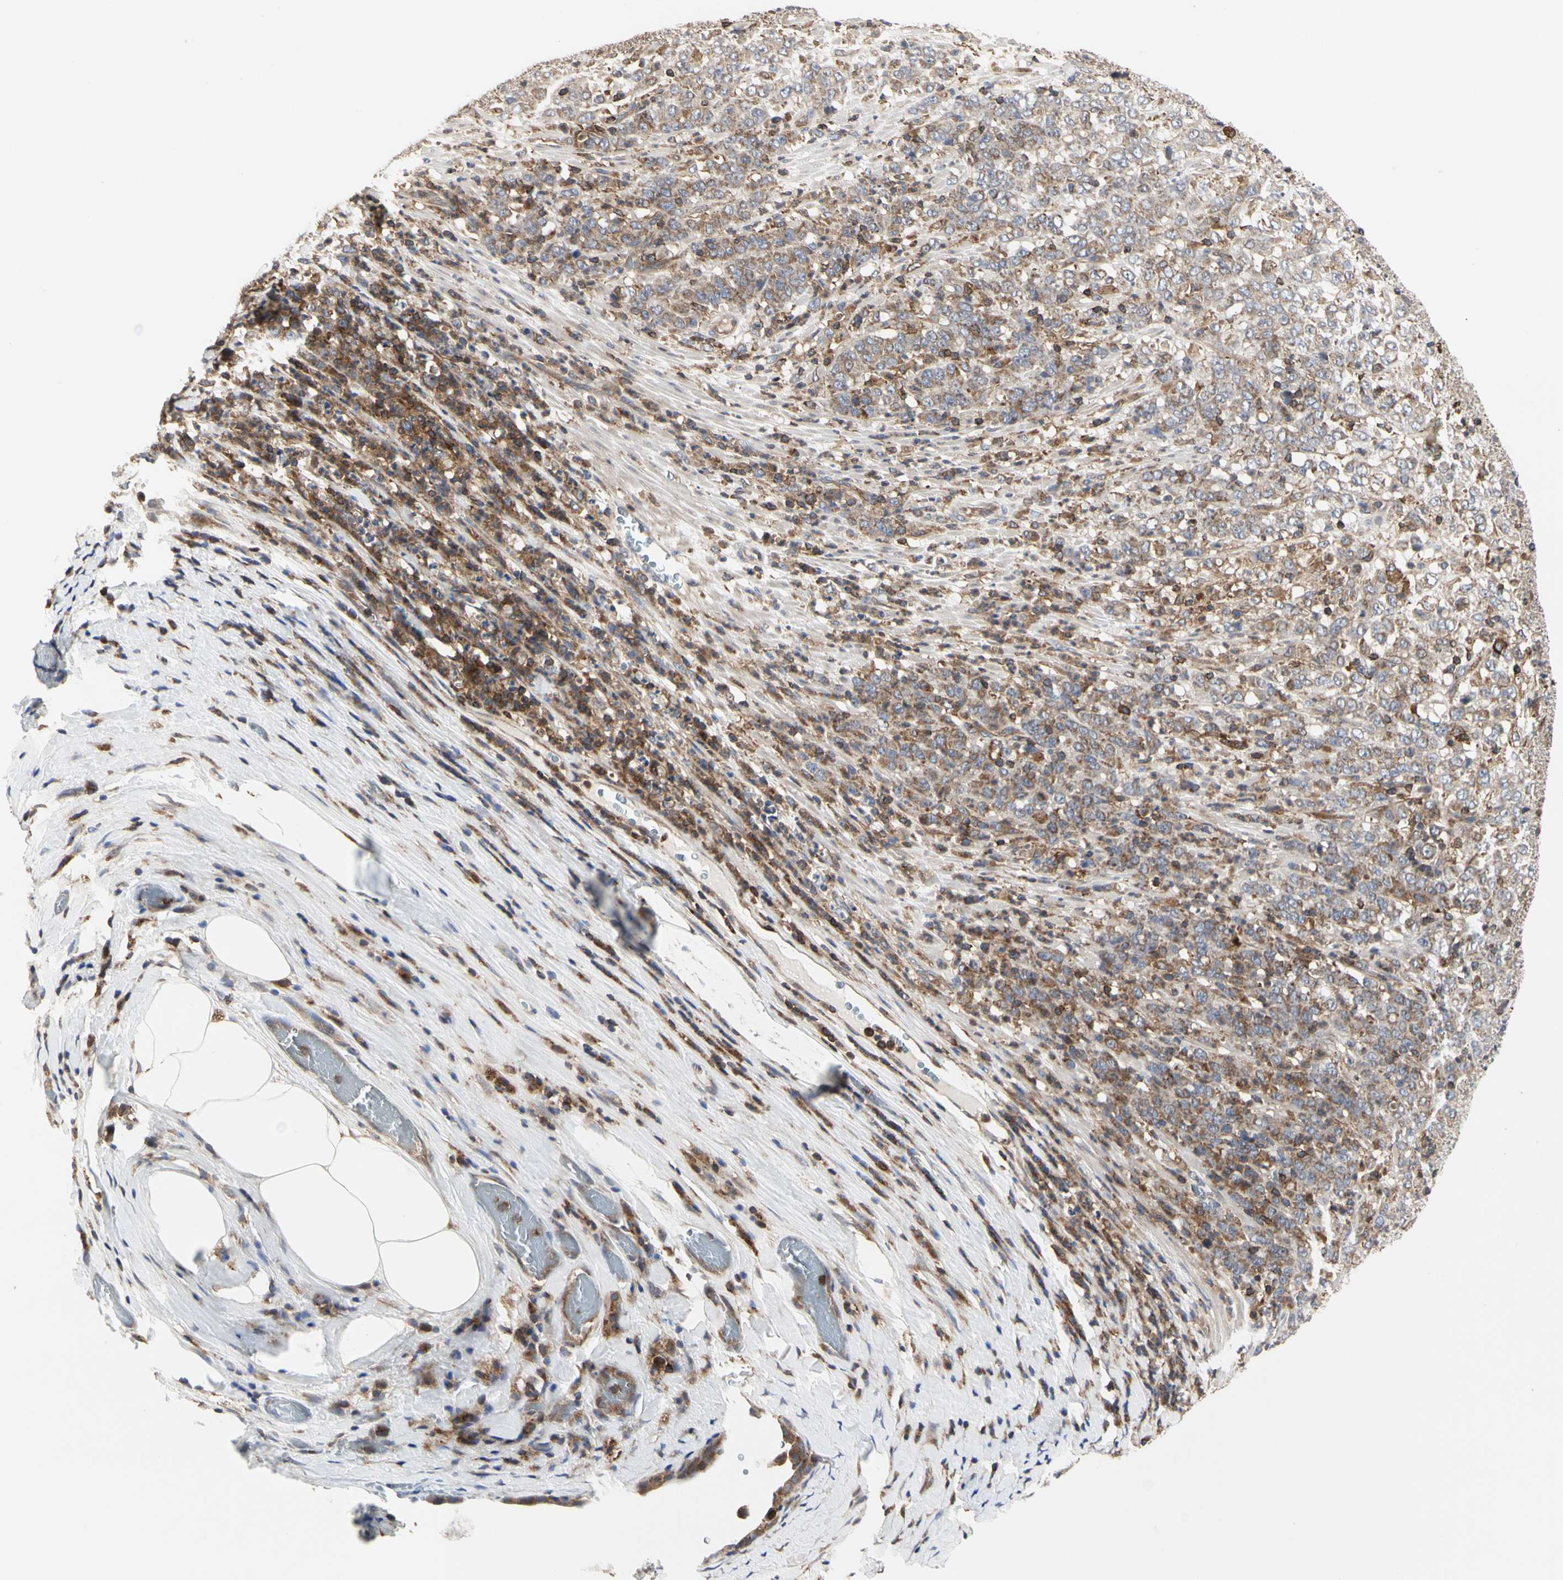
{"staining": {"intensity": "weak", "quantity": ">75%", "location": "cytoplasmic/membranous"}, "tissue": "stomach cancer", "cell_type": "Tumor cells", "image_type": "cancer", "snomed": [{"axis": "morphology", "description": "Adenocarcinoma, NOS"}, {"axis": "topography", "description": "Stomach, lower"}], "caption": "This is an image of immunohistochemistry (IHC) staining of stomach adenocarcinoma, which shows weak positivity in the cytoplasmic/membranous of tumor cells.", "gene": "NAPG", "patient": {"sex": "female", "age": 71}}